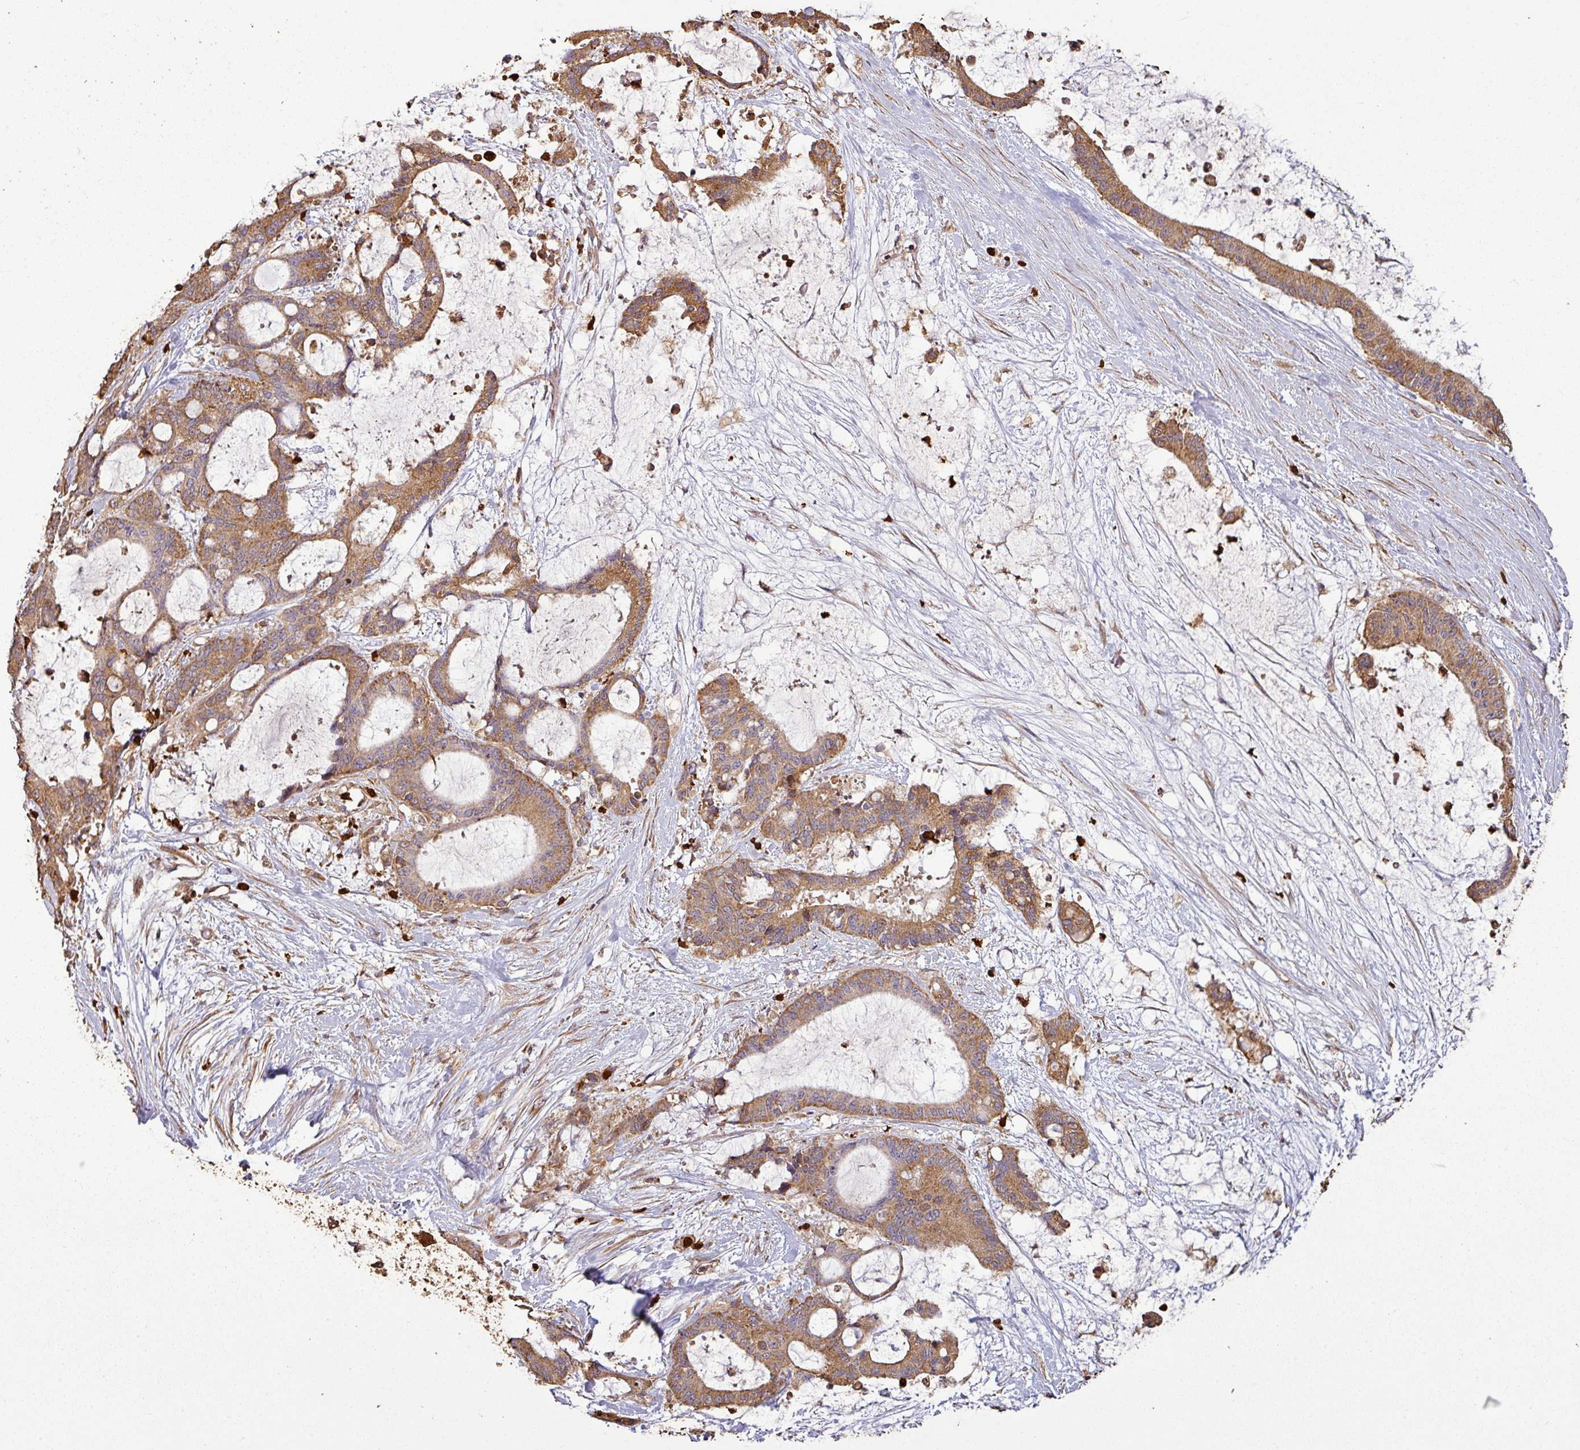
{"staining": {"intensity": "moderate", "quantity": ">75%", "location": "cytoplasmic/membranous"}, "tissue": "liver cancer", "cell_type": "Tumor cells", "image_type": "cancer", "snomed": [{"axis": "morphology", "description": "Normal tissue, NOS"}, {"axis": "morphology", "description": "Cholangiocarcinoma"}, {"axis": "topography", "description": "Liver"}, {"axis": "topography", "description": "Peripheral nerve tissue"}], "caption": "Immunohistochemistry image of neoplastic tissue: liver cancer stained using immunohistochemistry (IHC) demonstrates medium levels of moderate protein expression localized specifically in the cytoplasmic/membranous of tumor cells, appearing as a cytoplasmic/membranous brown color.", "gene": "PLEKHM1", "patient": {"sex": "female", "age": 73}}